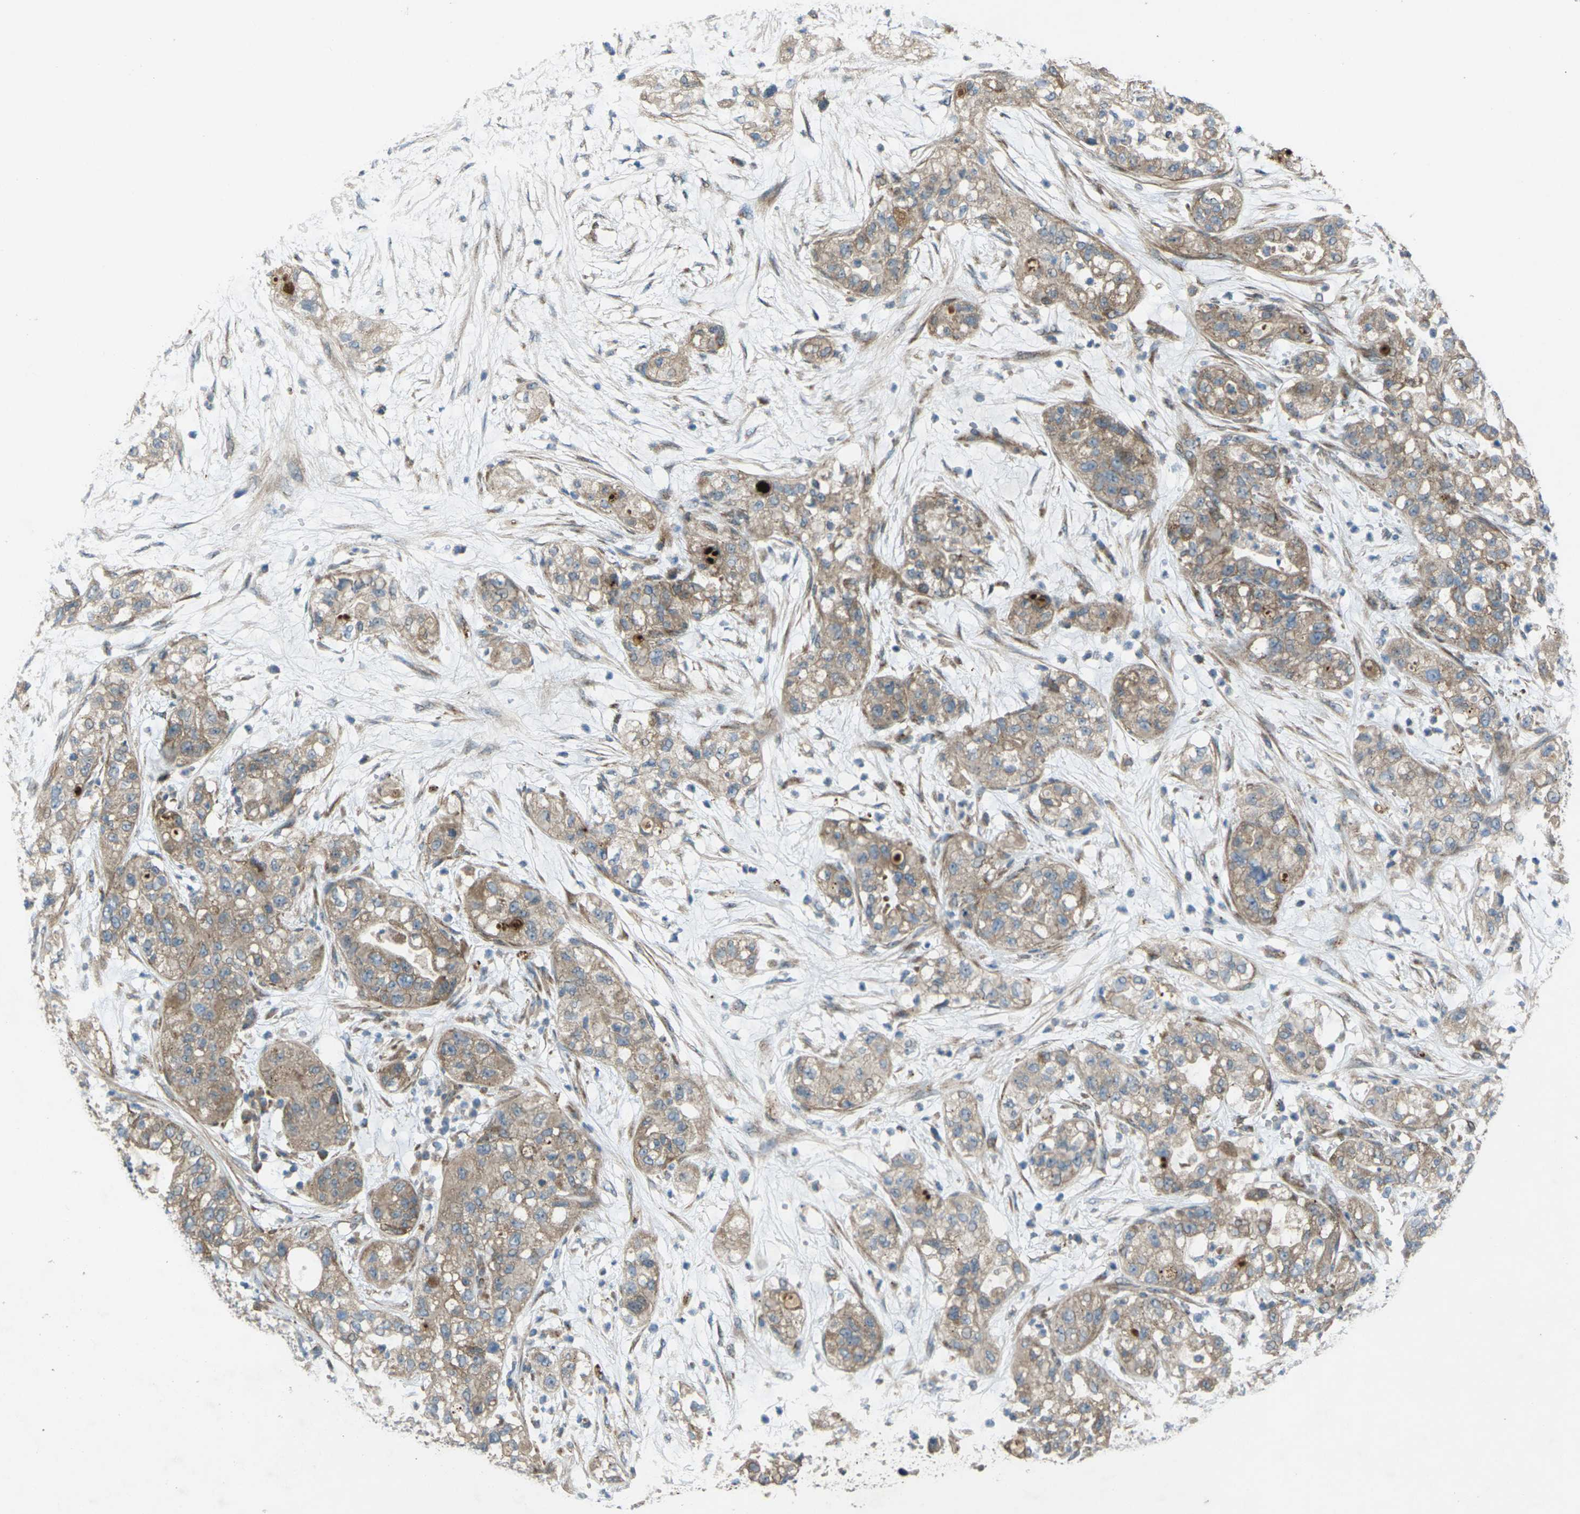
{"staining": {"intensity": "moderate", "quantity": ">75%", "location": "cytoplasmic/membranous"}, "tissue": "pancreatic cancer", "cell_type": "Tumor cells", "image_type": "cancer", "snomed": [{"axis": "morphology", "description": "Adenocarcinoma, NOS"}, {"axis": "topography", "description": "Pancreas"}], "caption": "The histopathology image displays a brown stain indicating the presence of a protein in the cytoplasmic/membranous of tumor cells in adenocarcinoma (pancreatic).", "gene": "EDNRA", "patient": {"sex": "female", "age": 78}}